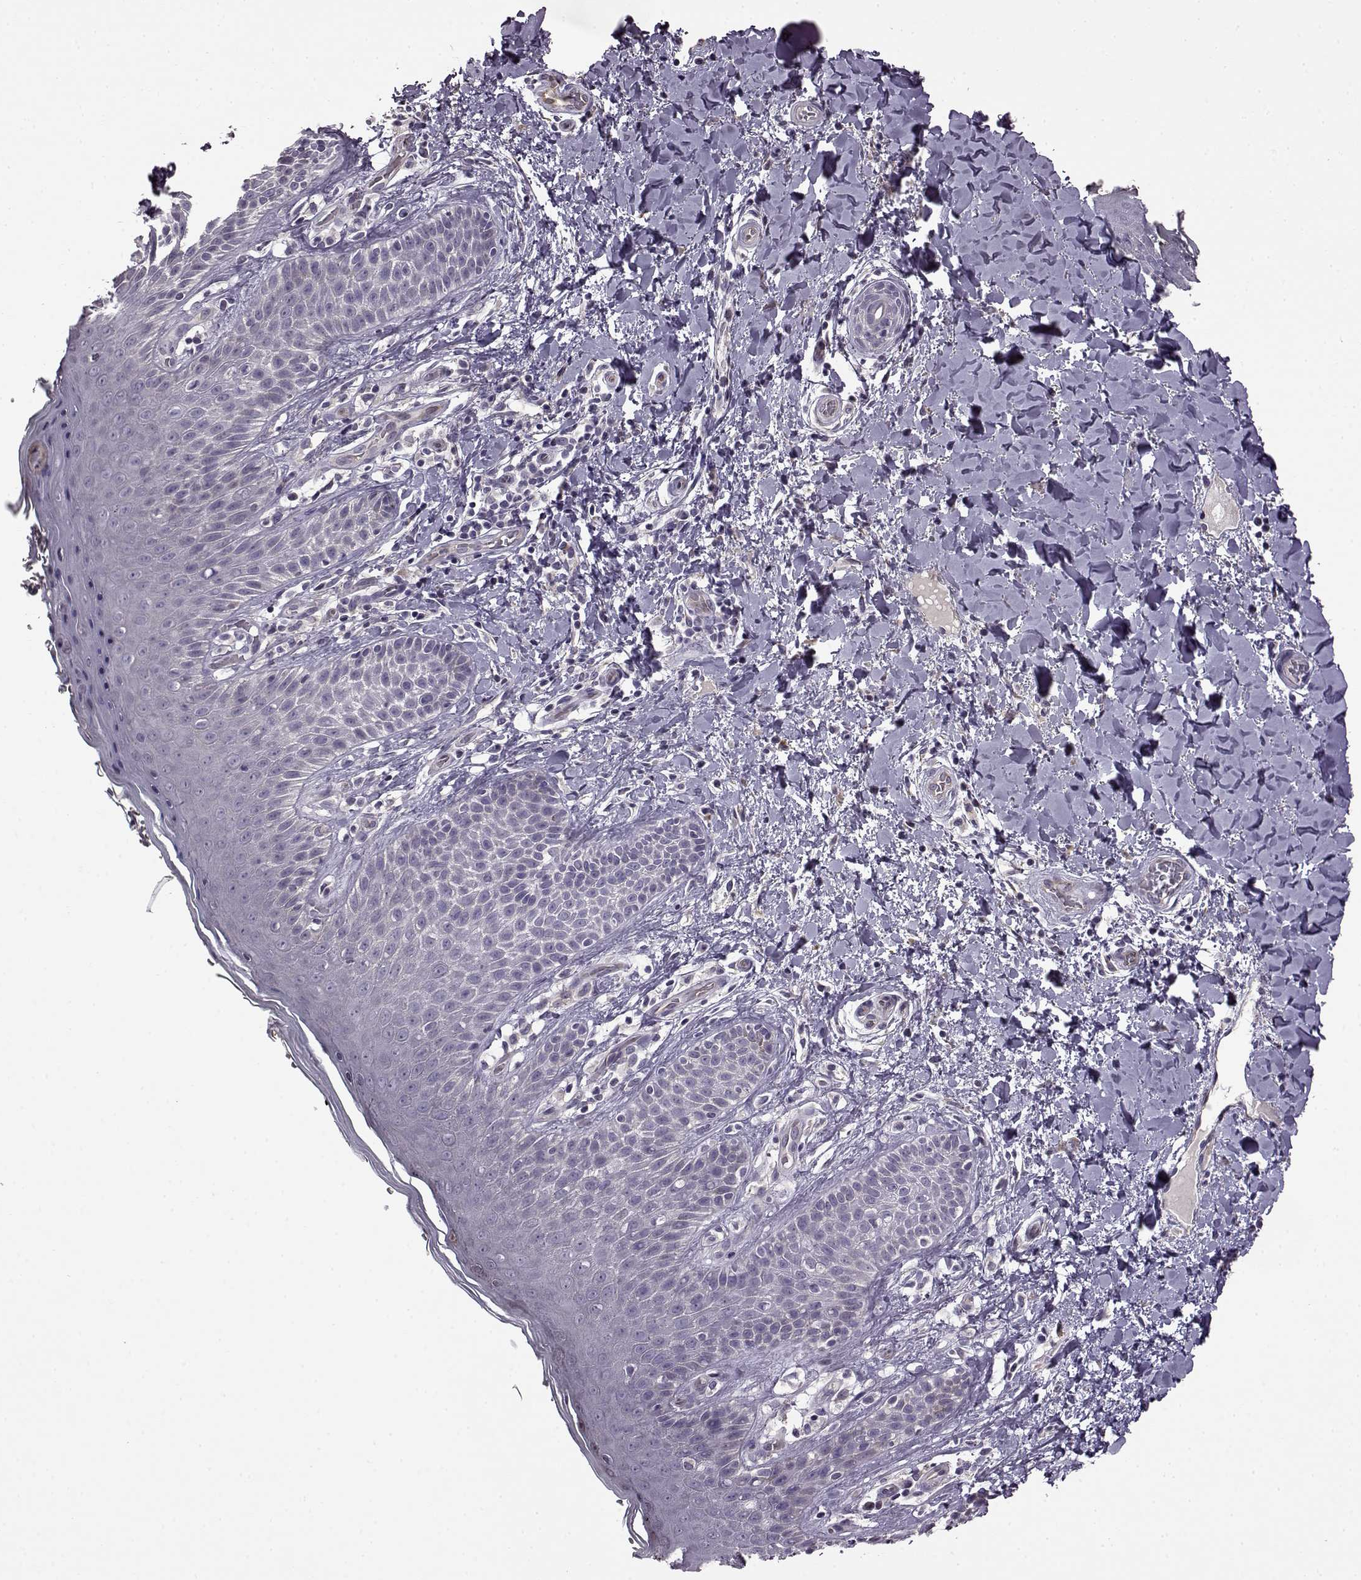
{"staining": {"intensity": "negative", "quantity": "none", "location": "none"}, "tissue": "skin", "cell_type": "Epidermal cells", "image_type": "normal", "snomed": [{"axis": "morphology", "description": "Normal tissue, NOS"}, {"axis": "topography", "description": "Anal"}], "caption": "DAB (3,3'-diaminobenzidine) immunohistochemical staining of normal human skin exhibits no significant positivity in epidermal cells.", "gene": "EDDM3B", "patient": {"sex": "male", "age": 36}}